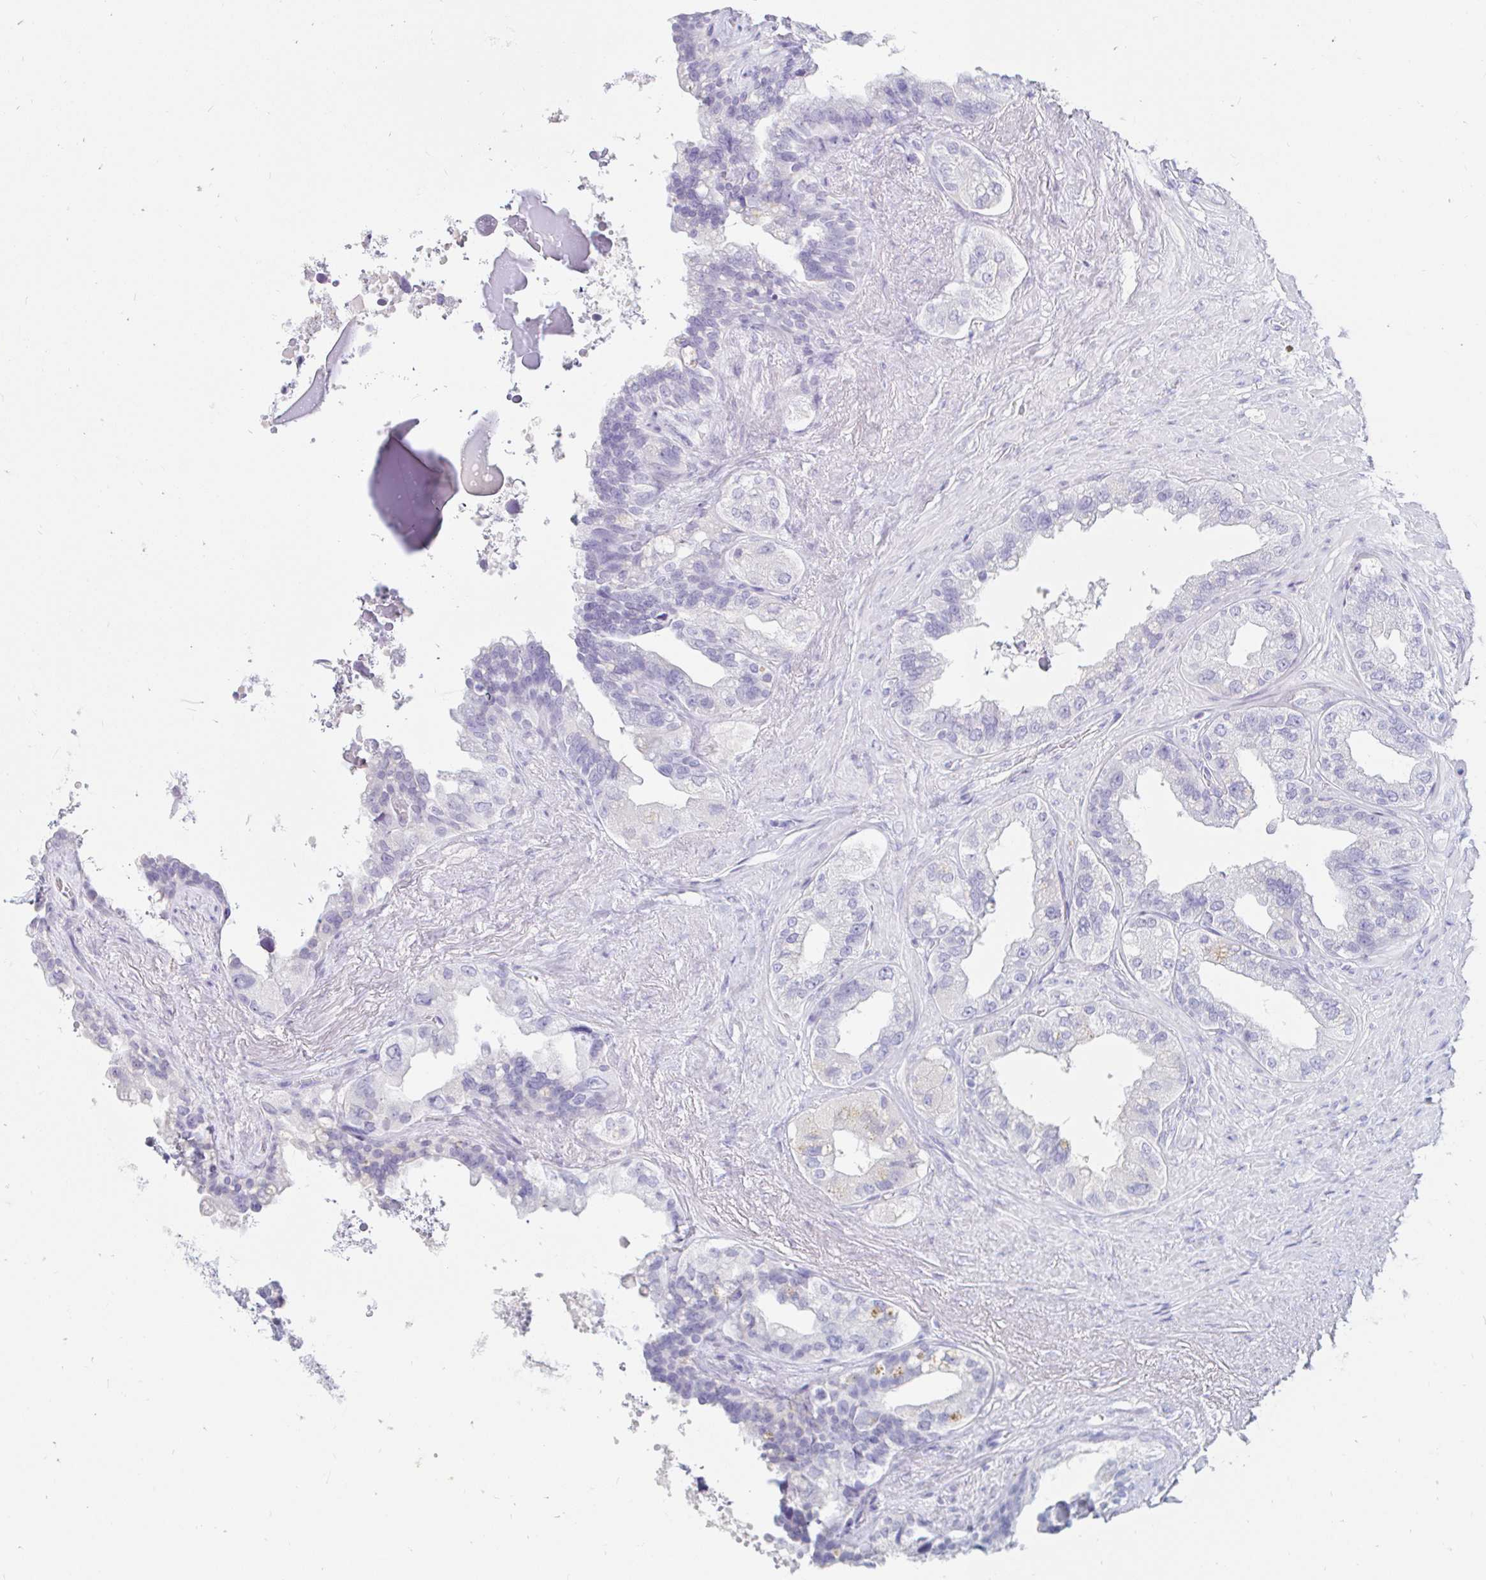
{"staining": {"intensity": "negative", "quantity": "none", "location": "none"}, "tissue": "seminal vesicle", "cell_type": "Glandular cells", "image_type": "normal", "snomed": [{"axis": "morphology", "description": "Normal tissue, NOS"}, {"axis": "topography", "description": "Seminal veicle"}, {"axis": "topography", "description": "Peripheral nerve tissue"}], "caption": "Micrograph shows no significant protein staining in glandular cells of benign seminal vesicle.", "gene": "TEX44", "patient": {"sex": "male", "age": 76}}